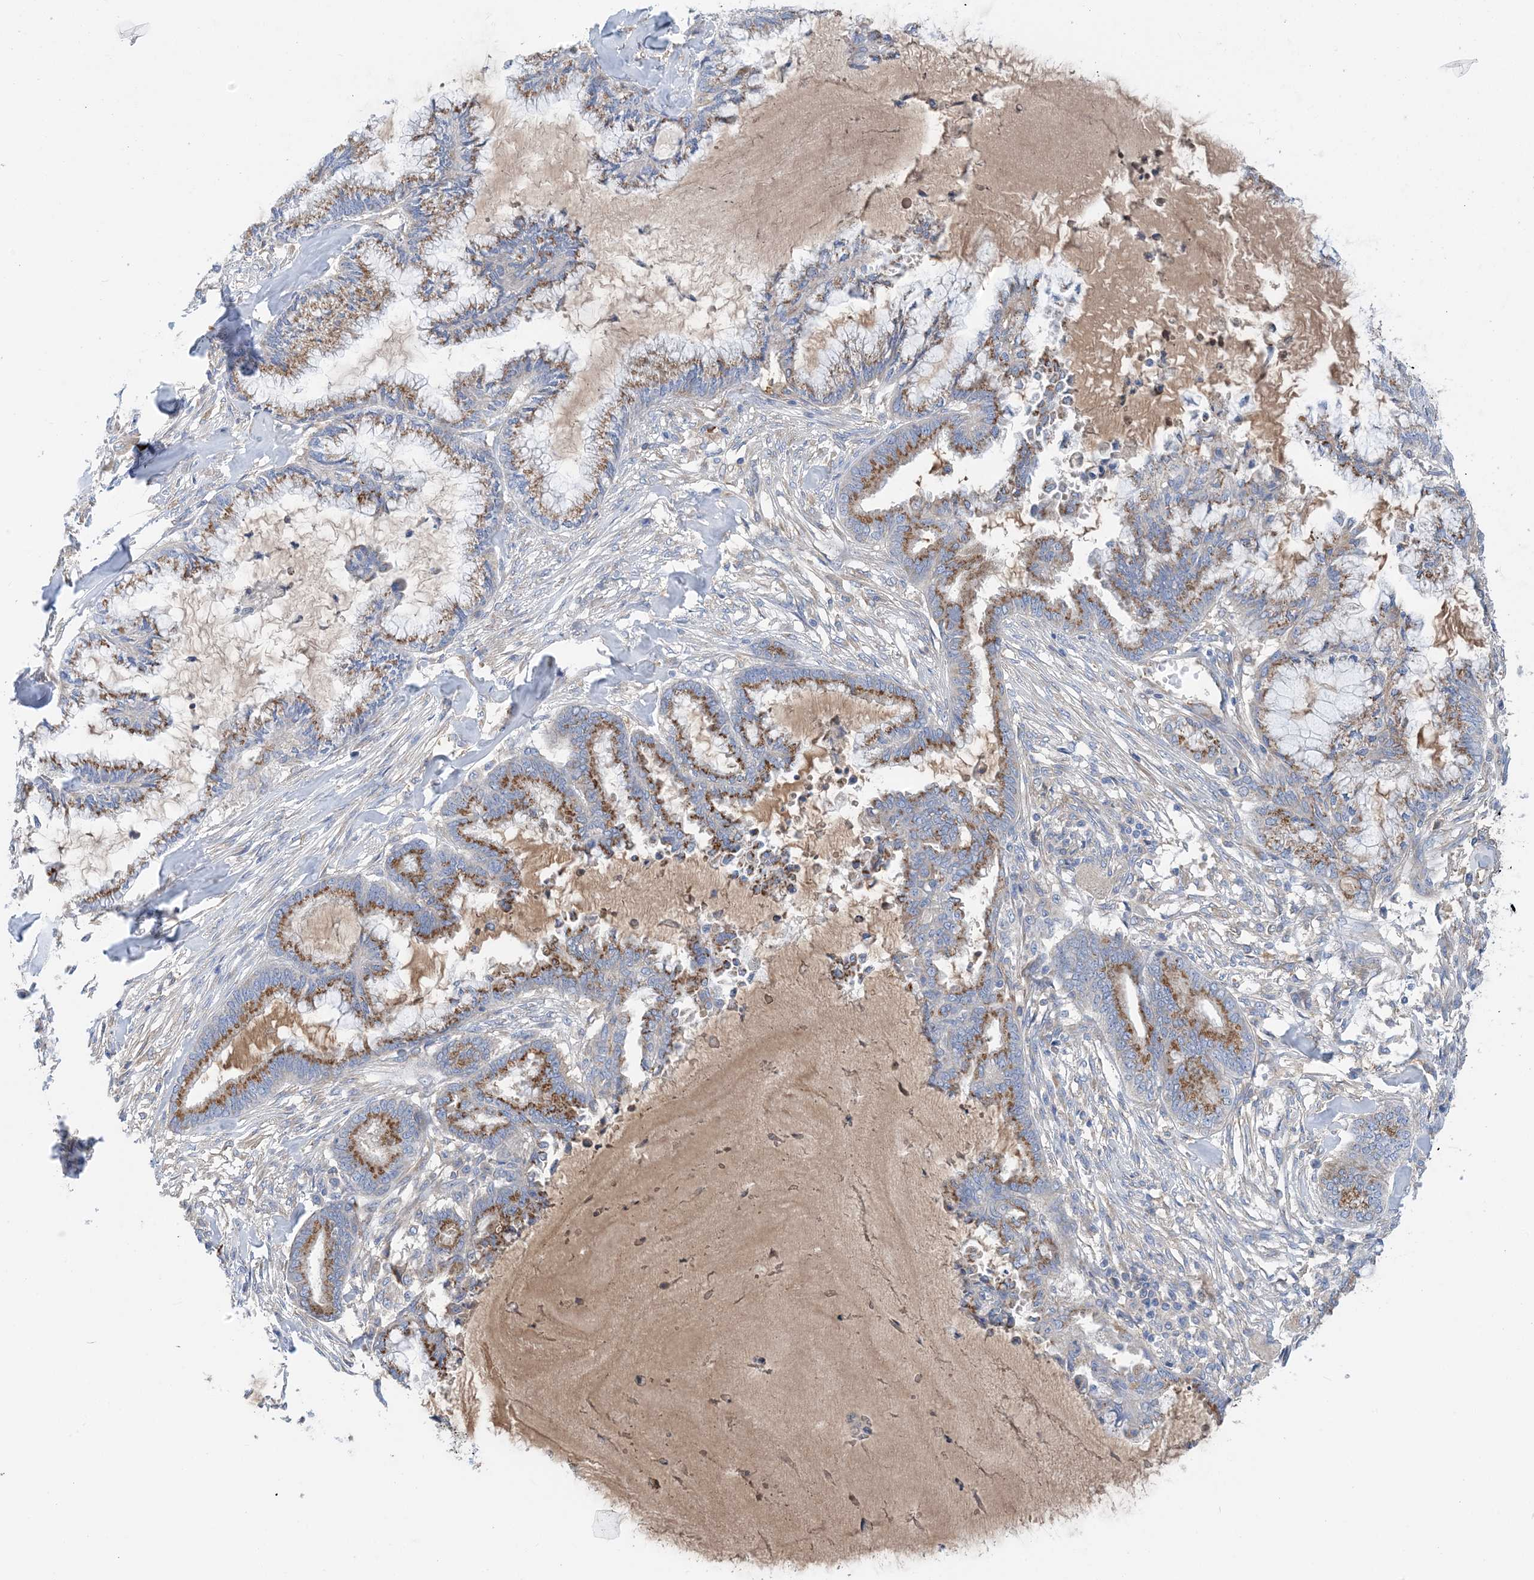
{"staining": {"intensity": "moderate", "quantity": "25%-75%", "location": "cytoplasmic/membranous"}, "tissue": "endometrial cancer", "cell_type": "Tumor cells", "image_type": "cancer", "snomed": [{"axis": "morphology", "description": "Adenocarcinoma, NOS"}, {"axis": "topography", "description": "Endometrium"}], "caption": "Immunohistochemical staining of endometrial cancer displays medium levels of moderate cytoplasmic/membranous staining in approximately 25%-75% of tumor cells.", "gene": "SLC5A11", "patient": {"sex": "female", "age": 86}}